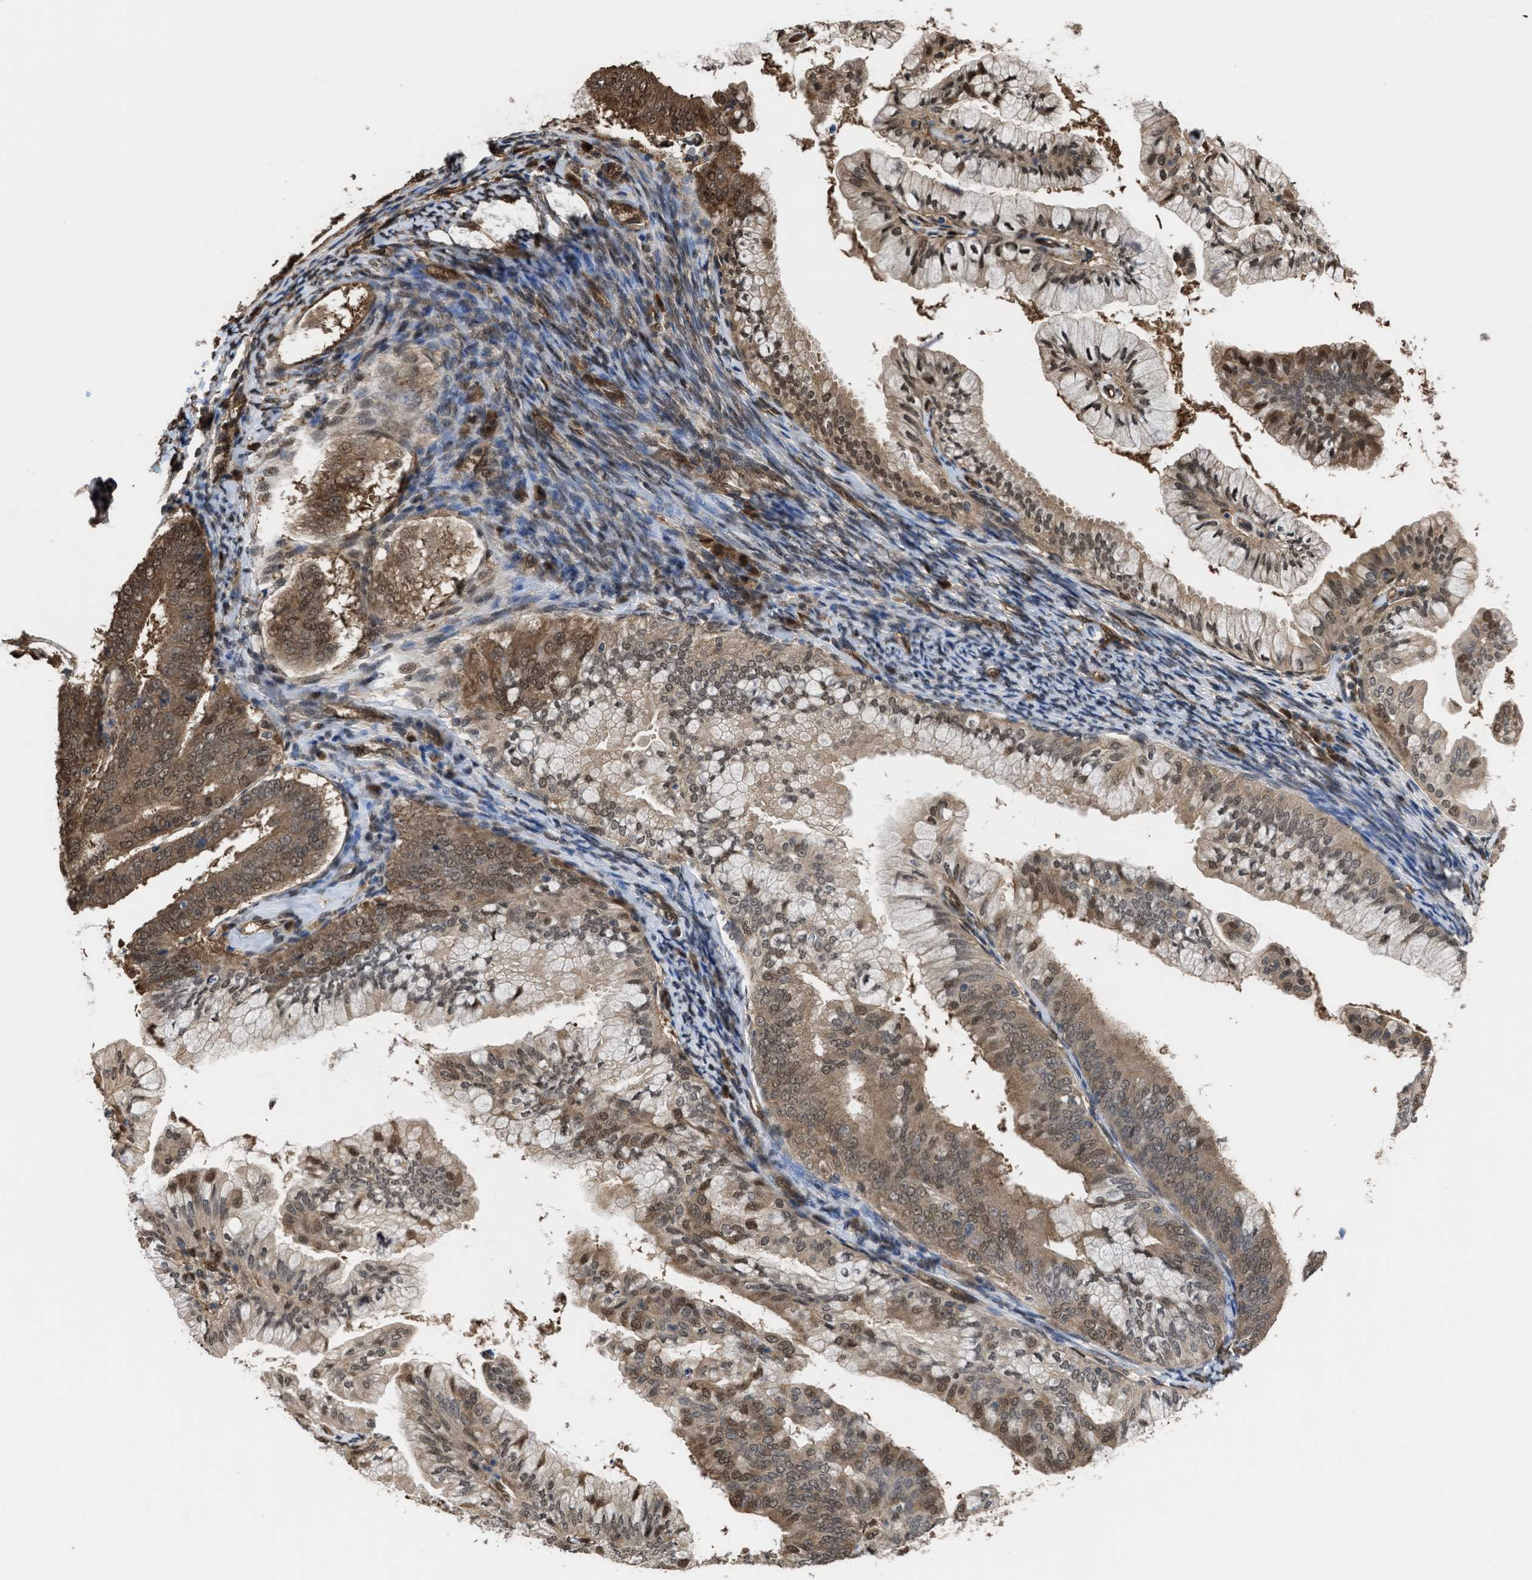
{"staining": {"intensity": "moderate", "quantity": ">75%", "location": "cytoplasmic/membranous,nuclear"}, "tissue": "endometrial cancer", "cell_type": "Tumor cells", "image_type": "cancer", "snomed": [{"axis": "morphology", "description": "Adenocarcinoma, NOS"}, {"axis": "topography", "description": "Endometrium"}], "caption": "A medium amount of moderate cytoplasmic/membranous and nuclear expression is identified in about >75% of tumor cells in adenocarcinoma (endometrial) tissue.", "gene": "YWHAG", "patient": {"sex": "female", "age": 63}}